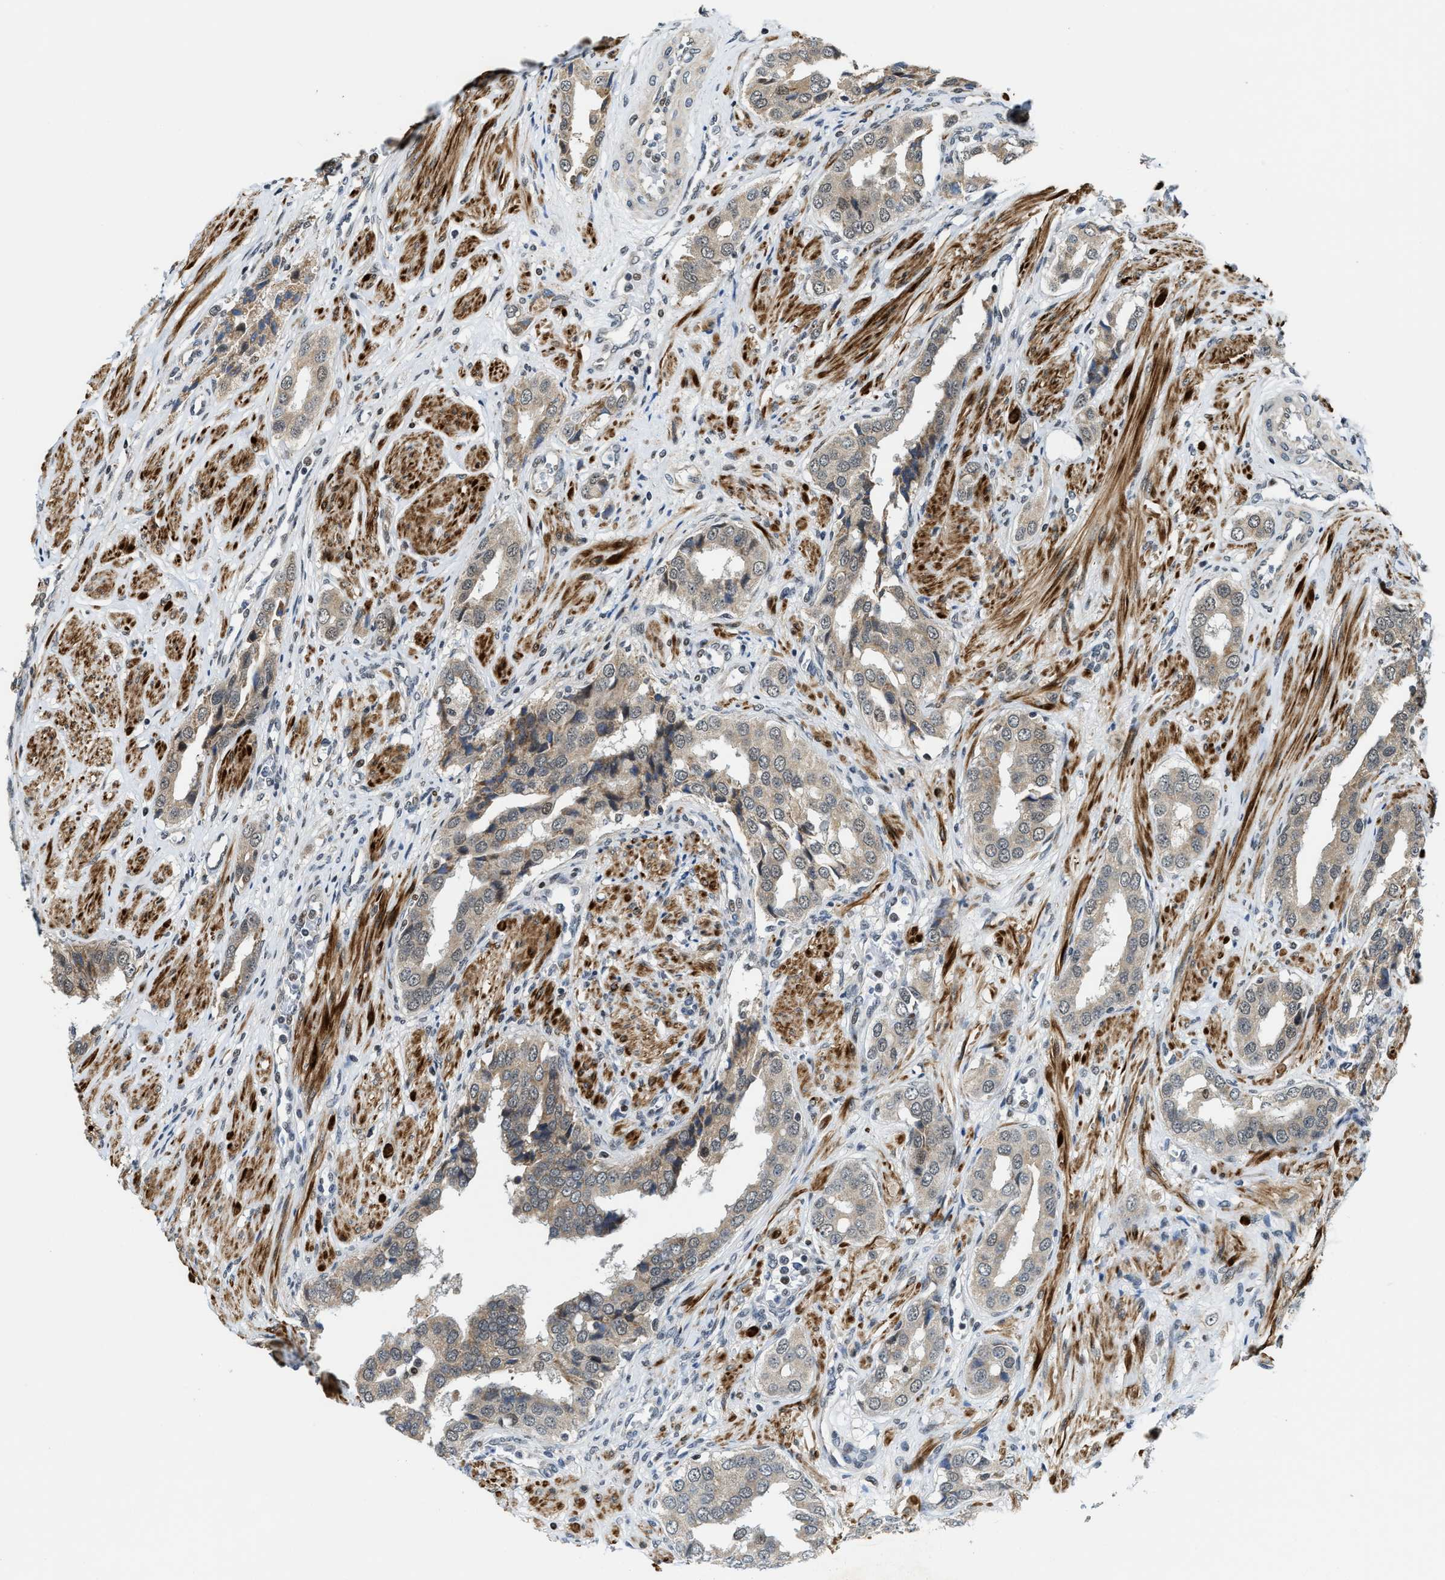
{"staining": {"intensity": "weak", "quantity": "<25%", "location": "cytoplasmic/membranous"}, "tissue": "prostate cancer", "cell_type": "Tumor cells", "image_type": "cancer", "snomed": [{"axis": "morphology", "description": "Adenocarcinoma, High grade"}, {"axis": "topography", "description": "Prostate"}], "caption": "Immunohistochemistry photomicrograph of neoplastic tissue: human prostate cancer (high-grade adenocarcinoma) stained with DAB (3,3'-diaminobenzidine) exhibits no significant protein staining in tumor cells.", "gene": "ZNF250", "patient": {"sex": "male", "age": 52}}